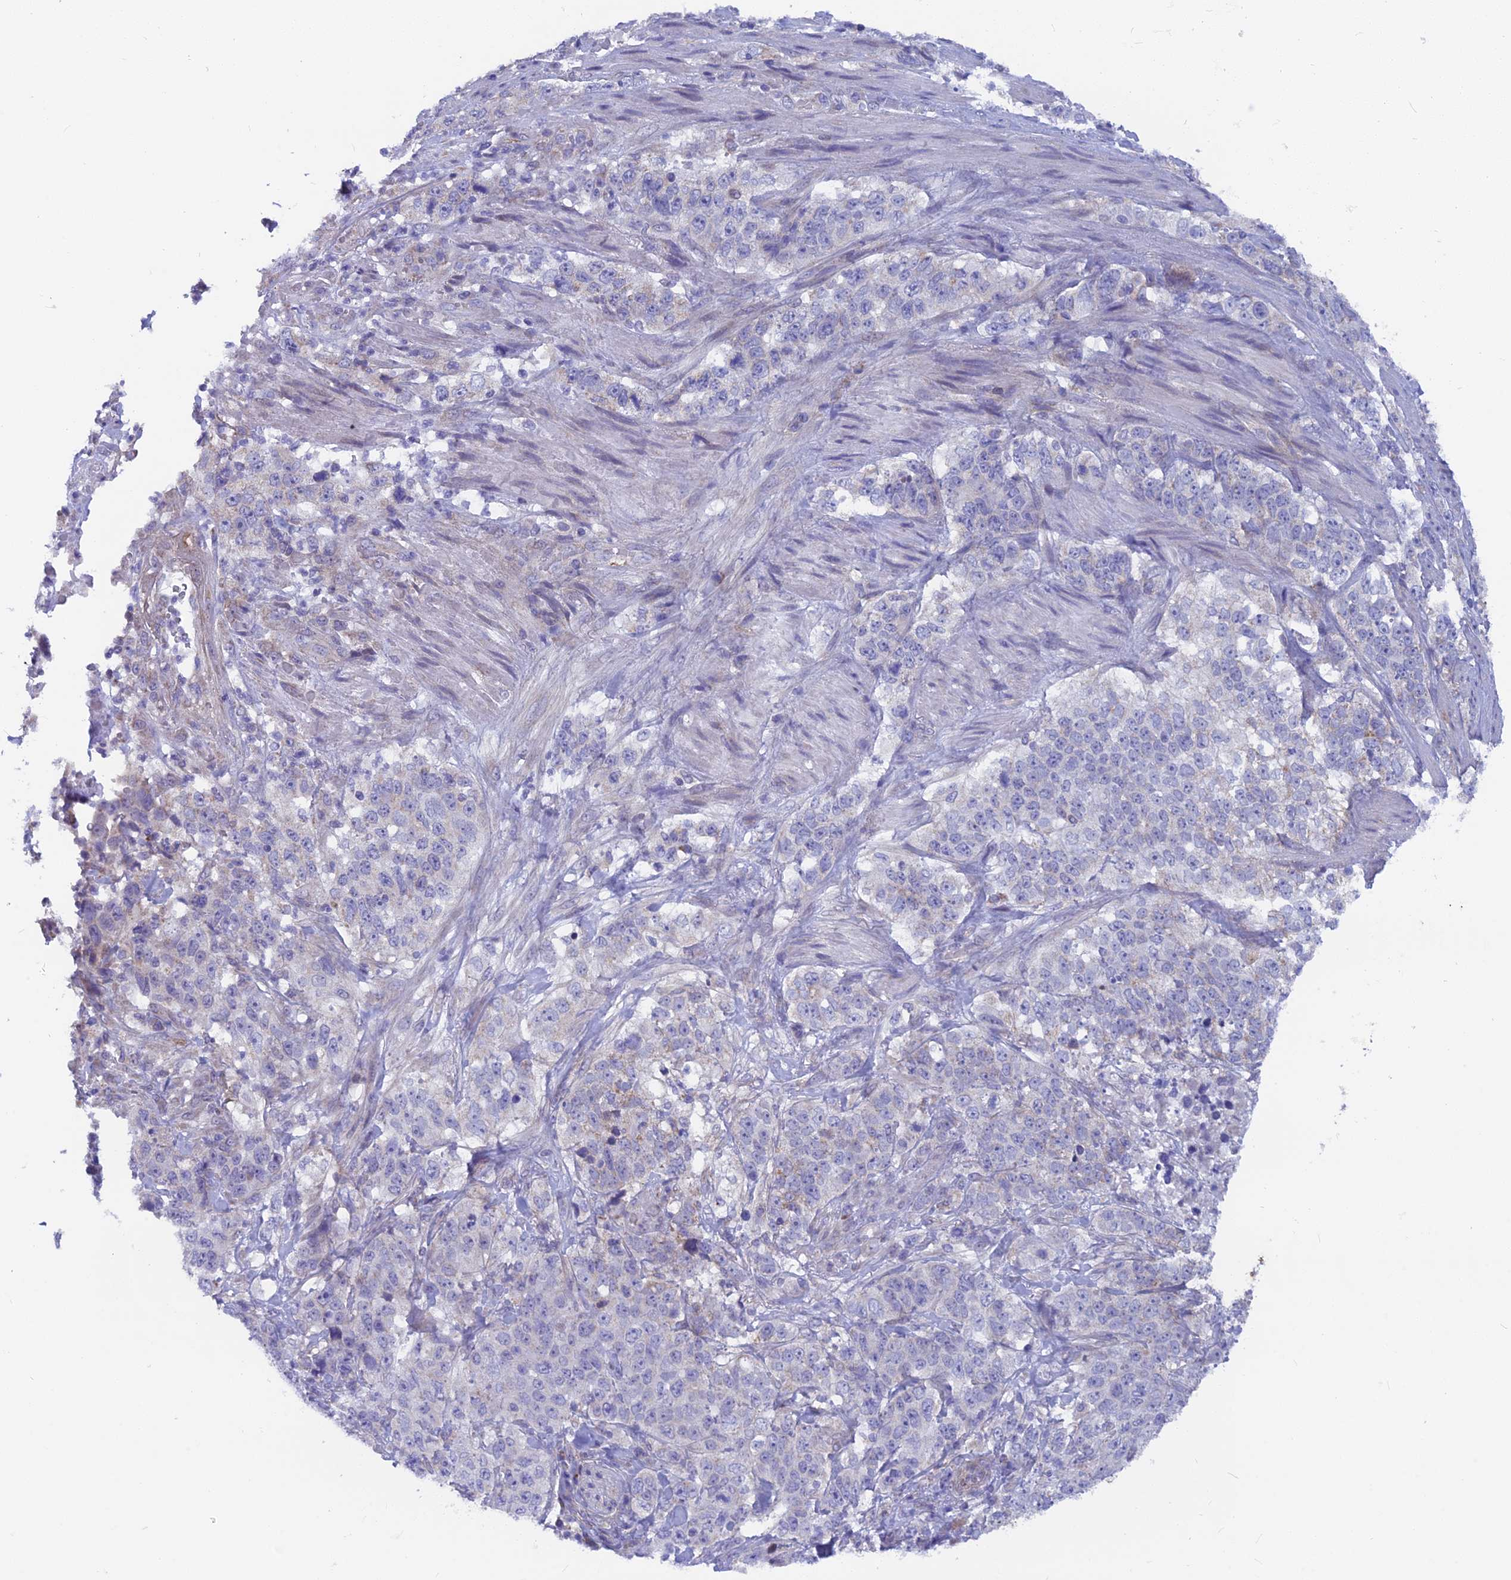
{"staining": {"intensity": "negative", "quantity": "none", "location": "none"}, "tissue": "stomach cancer", "cell_type": "Tumor cells", "image_type": "cancer", "snomed": [{"axis": "morphology", "description": "Adenocarcinoma, NOS"}, {"axis": "topography", "description": "Stomach"}], "caption": "Immunohistochemistry histopathology image of neoplastic tissue: human stomach adenocarcinoma stained with DAB (3,3'-diaminobenzidine) reveals no significant protein positivity in tumor cells.", "gene": "PLAC9", "patient": {"sex": "male", "age": 48}}